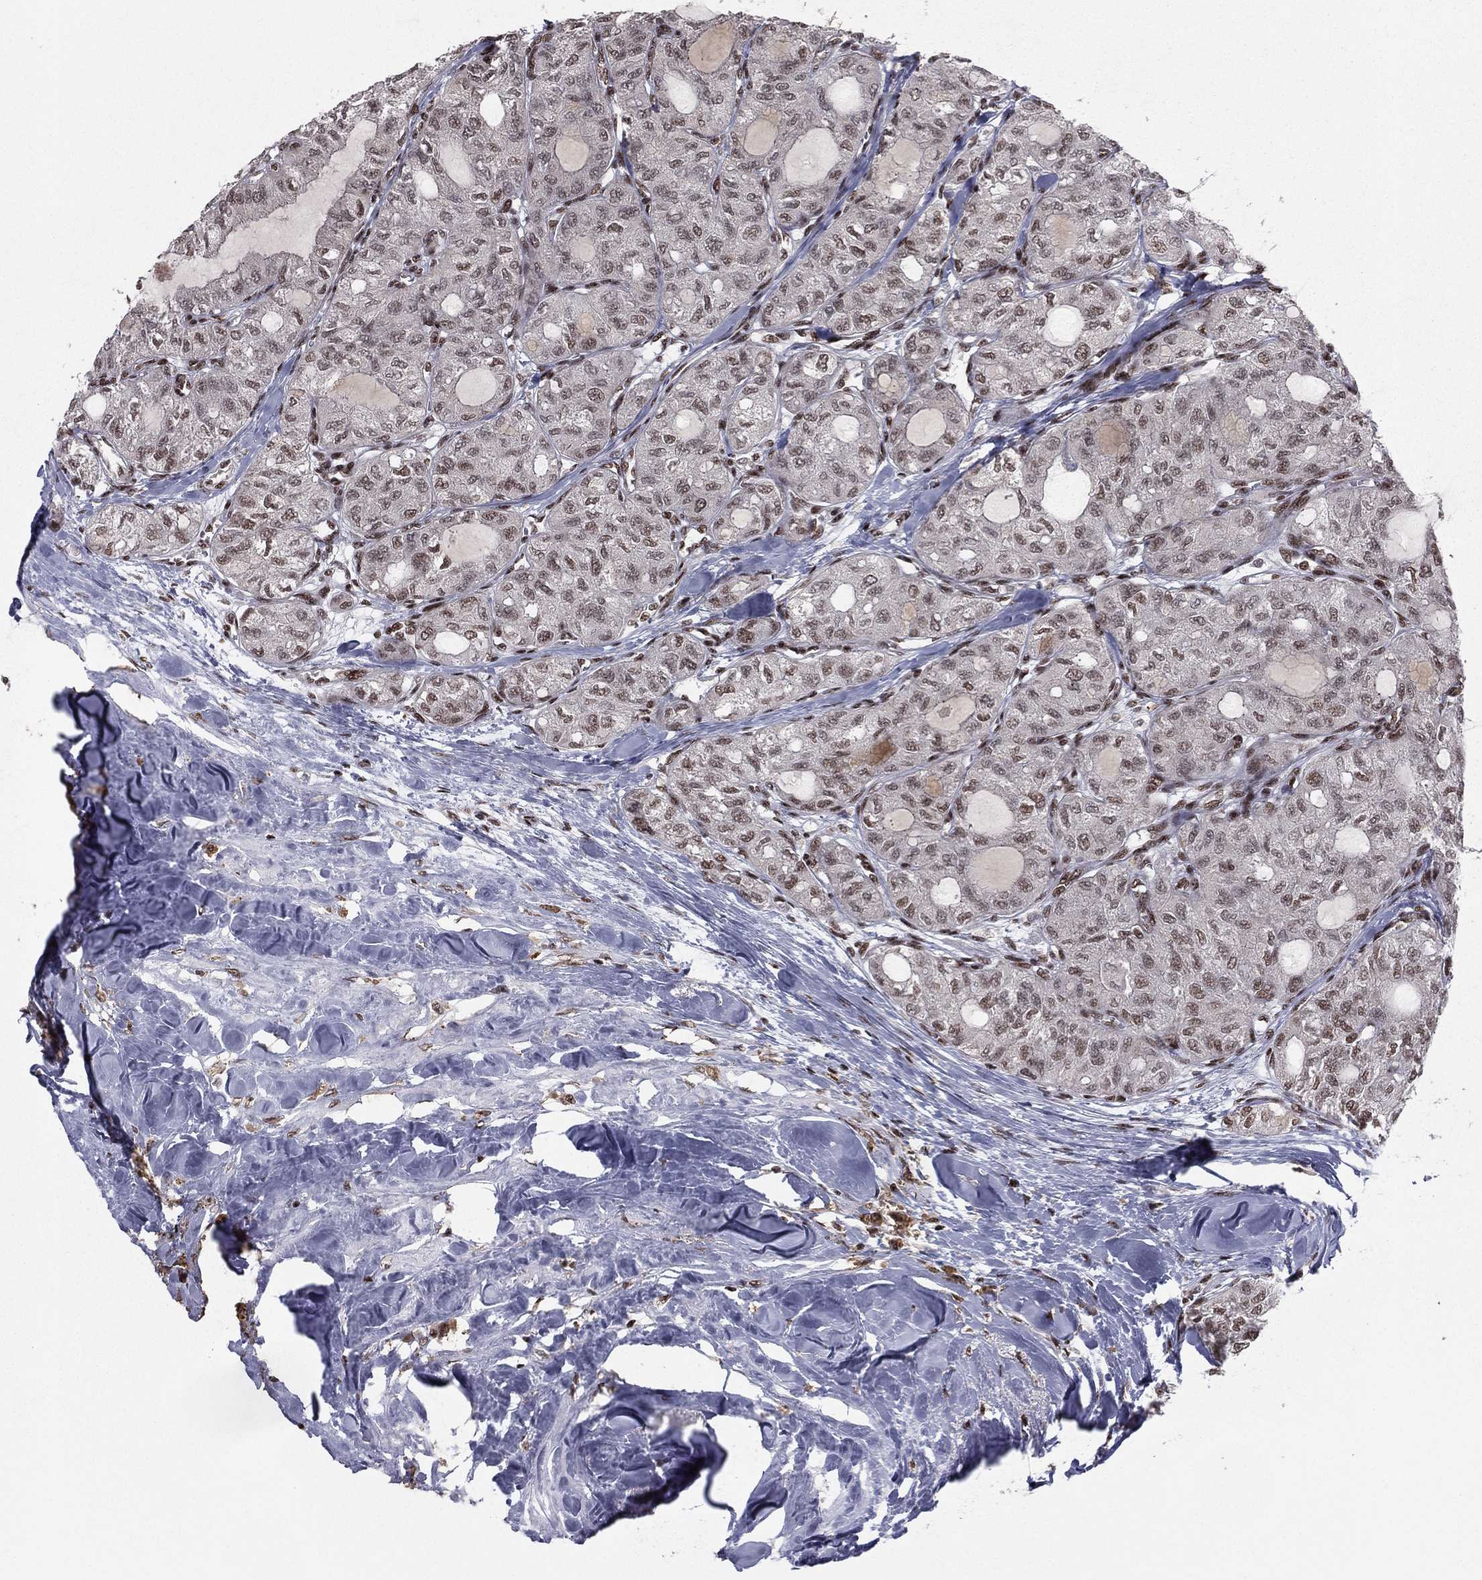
{"staining": {"intensity": "weak", "quantity": "<25%", "location": "nuclear"}, "tissue": "thyroid cancer", "cell_type": "Tumor cells", "image_type": "cancer", "snomed": [{"axis": "morphology", "description": "Follicular adenoma carcinoma, NOS"}, {"axis": "topography", "description": "Thyroid gland"}], "caption": "A high-resolution photomicrograph shows immunohistochemistry (IHC) staining of thyroid follicular adenoma carcinoma, which reveals no significant expression in tumor cells.", "gene": "NFYB", "patient": {"sex": "male", "age": 75}}